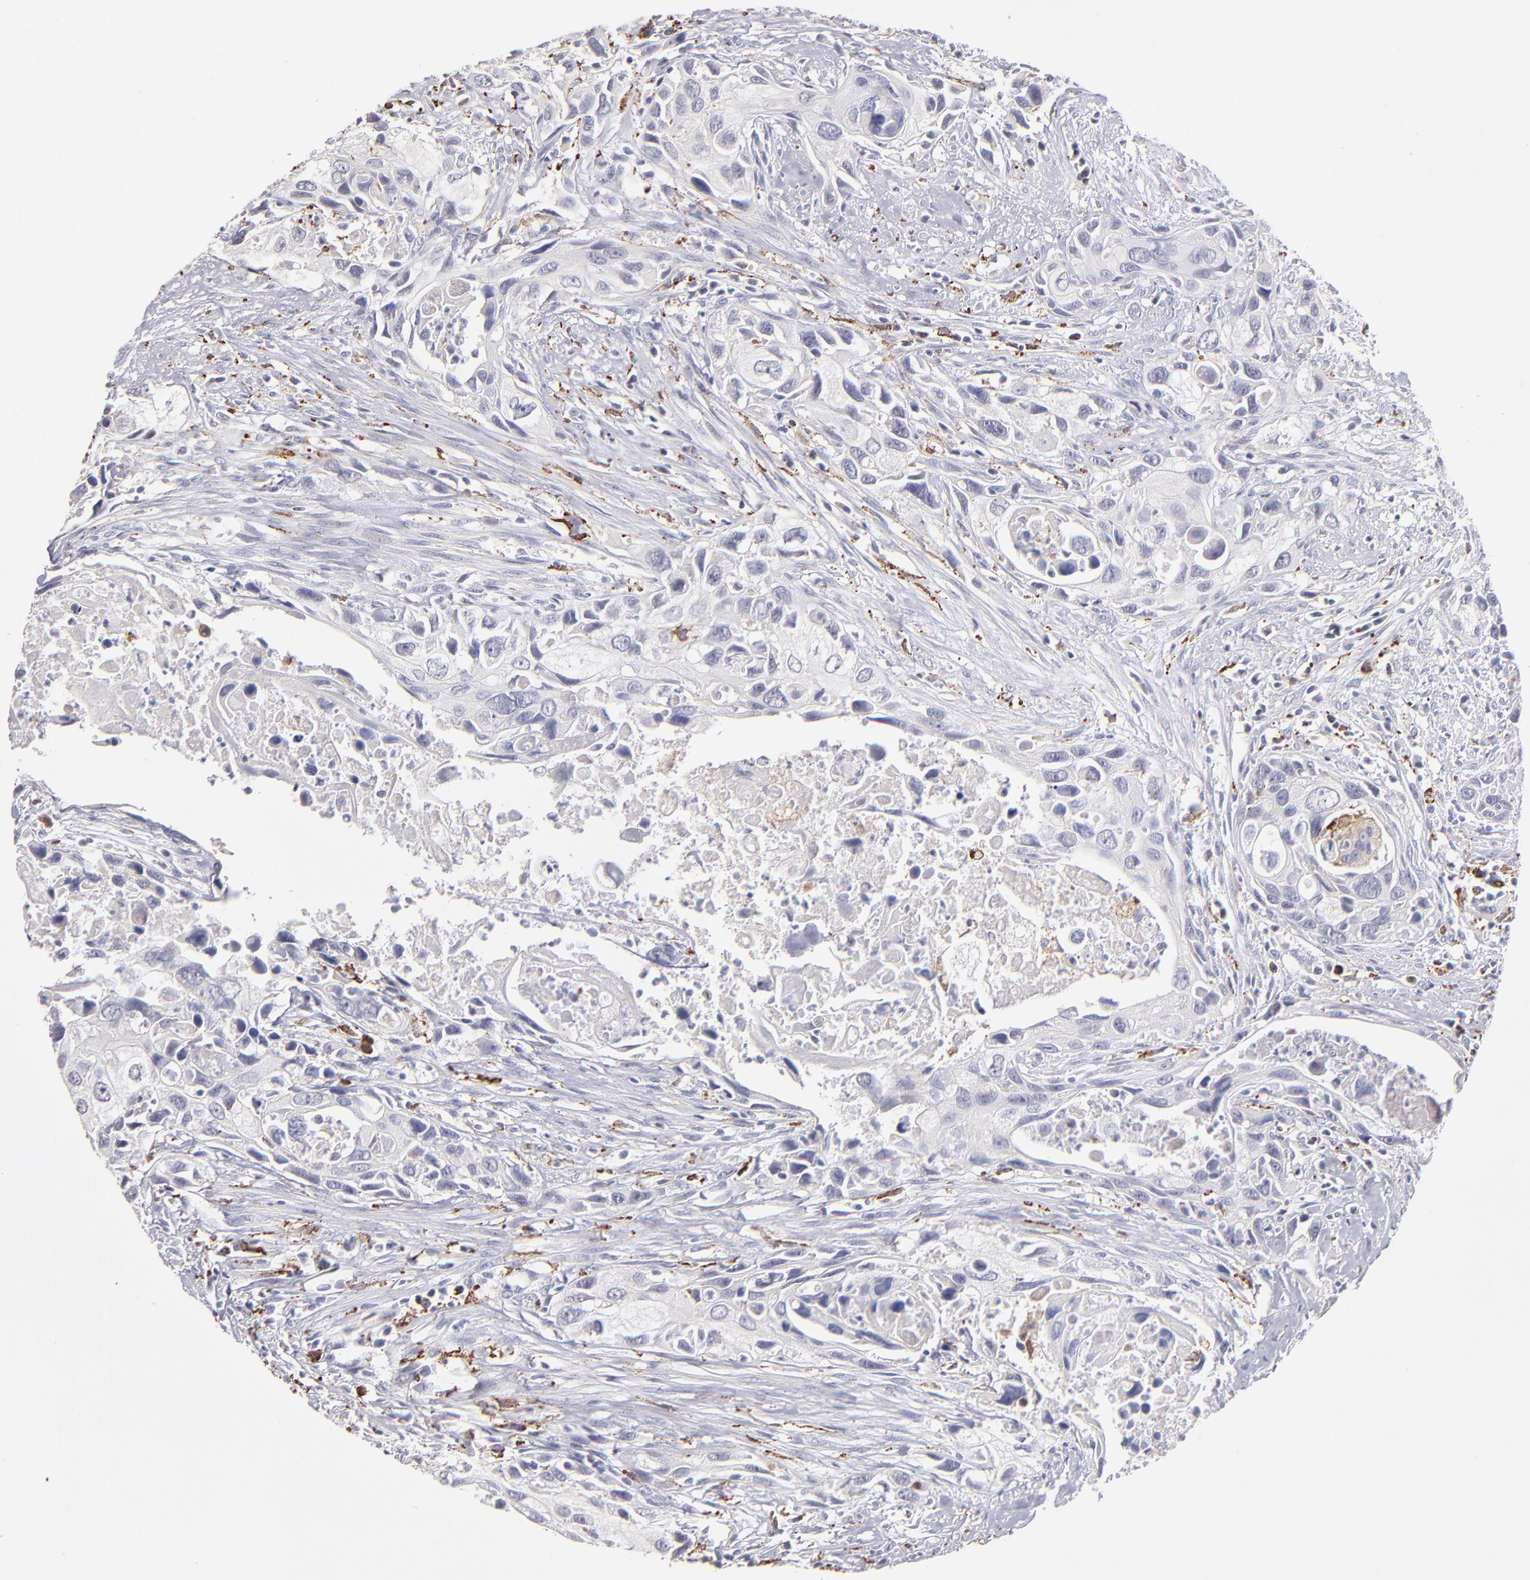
{"staining": {"intensity": "negative", "quantity": "none", "location": "none"}, "tissue": "urothelial cancer", "cell_type": "Tumor cells", "image_type": "cancer", "snomed": [{"axis": "morphology", "description": "Urothelial carcinoma, High grade"}, {"axis": "topography", "description": "Urinary bladder"}], "caption": "Urothelial cancer stained for a protein using IHC exhibits no expression tumor cells.", "gene": "GLDC", "patient": {"sex": "male", "age": 71}}